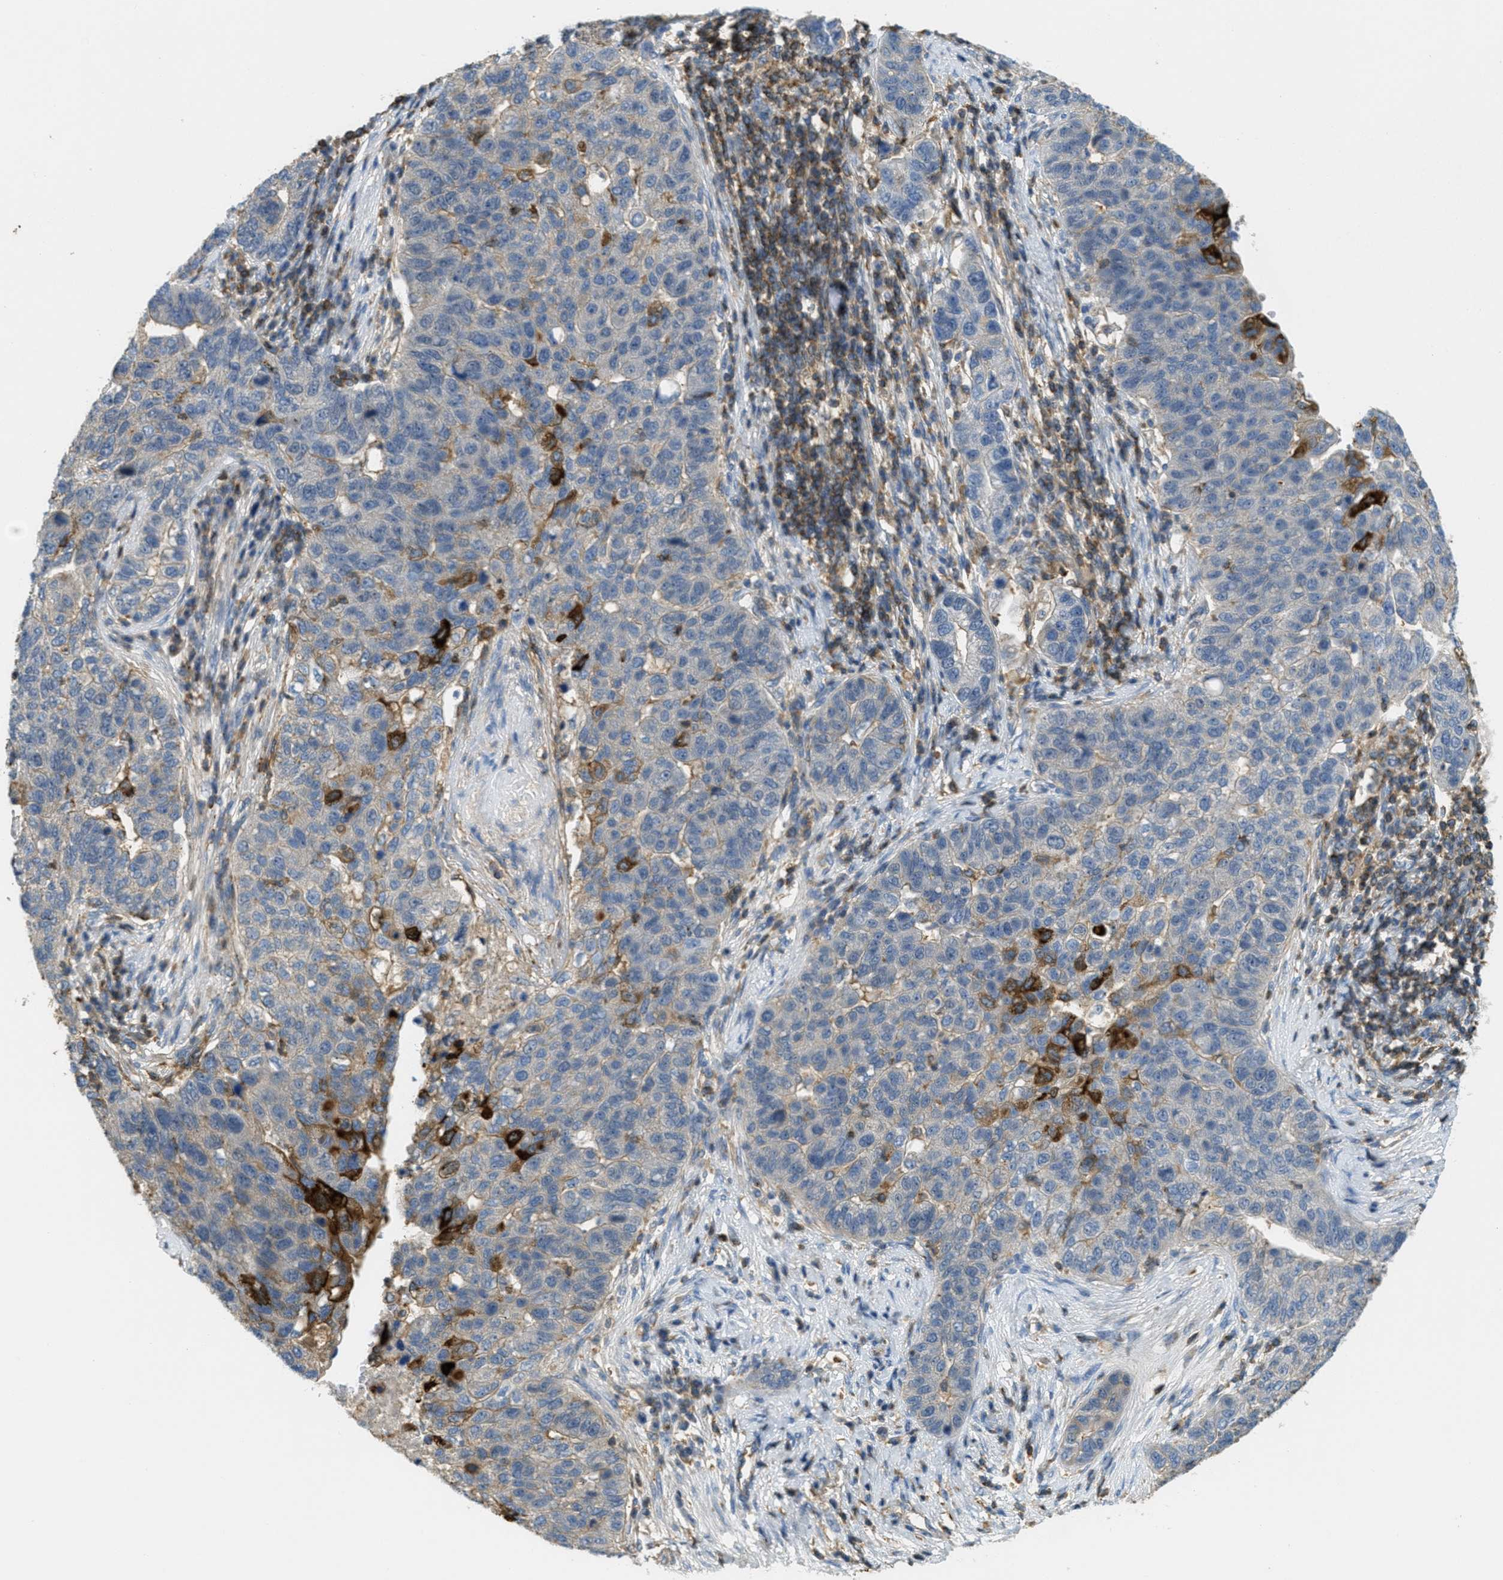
{"staining": {"intensity": "strong", "quantity": "<25%", "location": "cytoplasmic/membranous"}, "tissue": "pancreatic cancer", "cell_type": "Tumor cells", "image_type": "cancer", "snomed": [{"axis": "morphology", "description": "Adenocarcinoma, NOS"}, {"axis": "topography", "description": "Pancreas"}], "caption": "Pancreatic cancer was stained to show a protein in brown. There is medium levels of strong cytoplasmic/membranous expression in about <25% of tumor cells.", "gene": "GRIK2", "patient": {"sex": "female", "age": 61}}